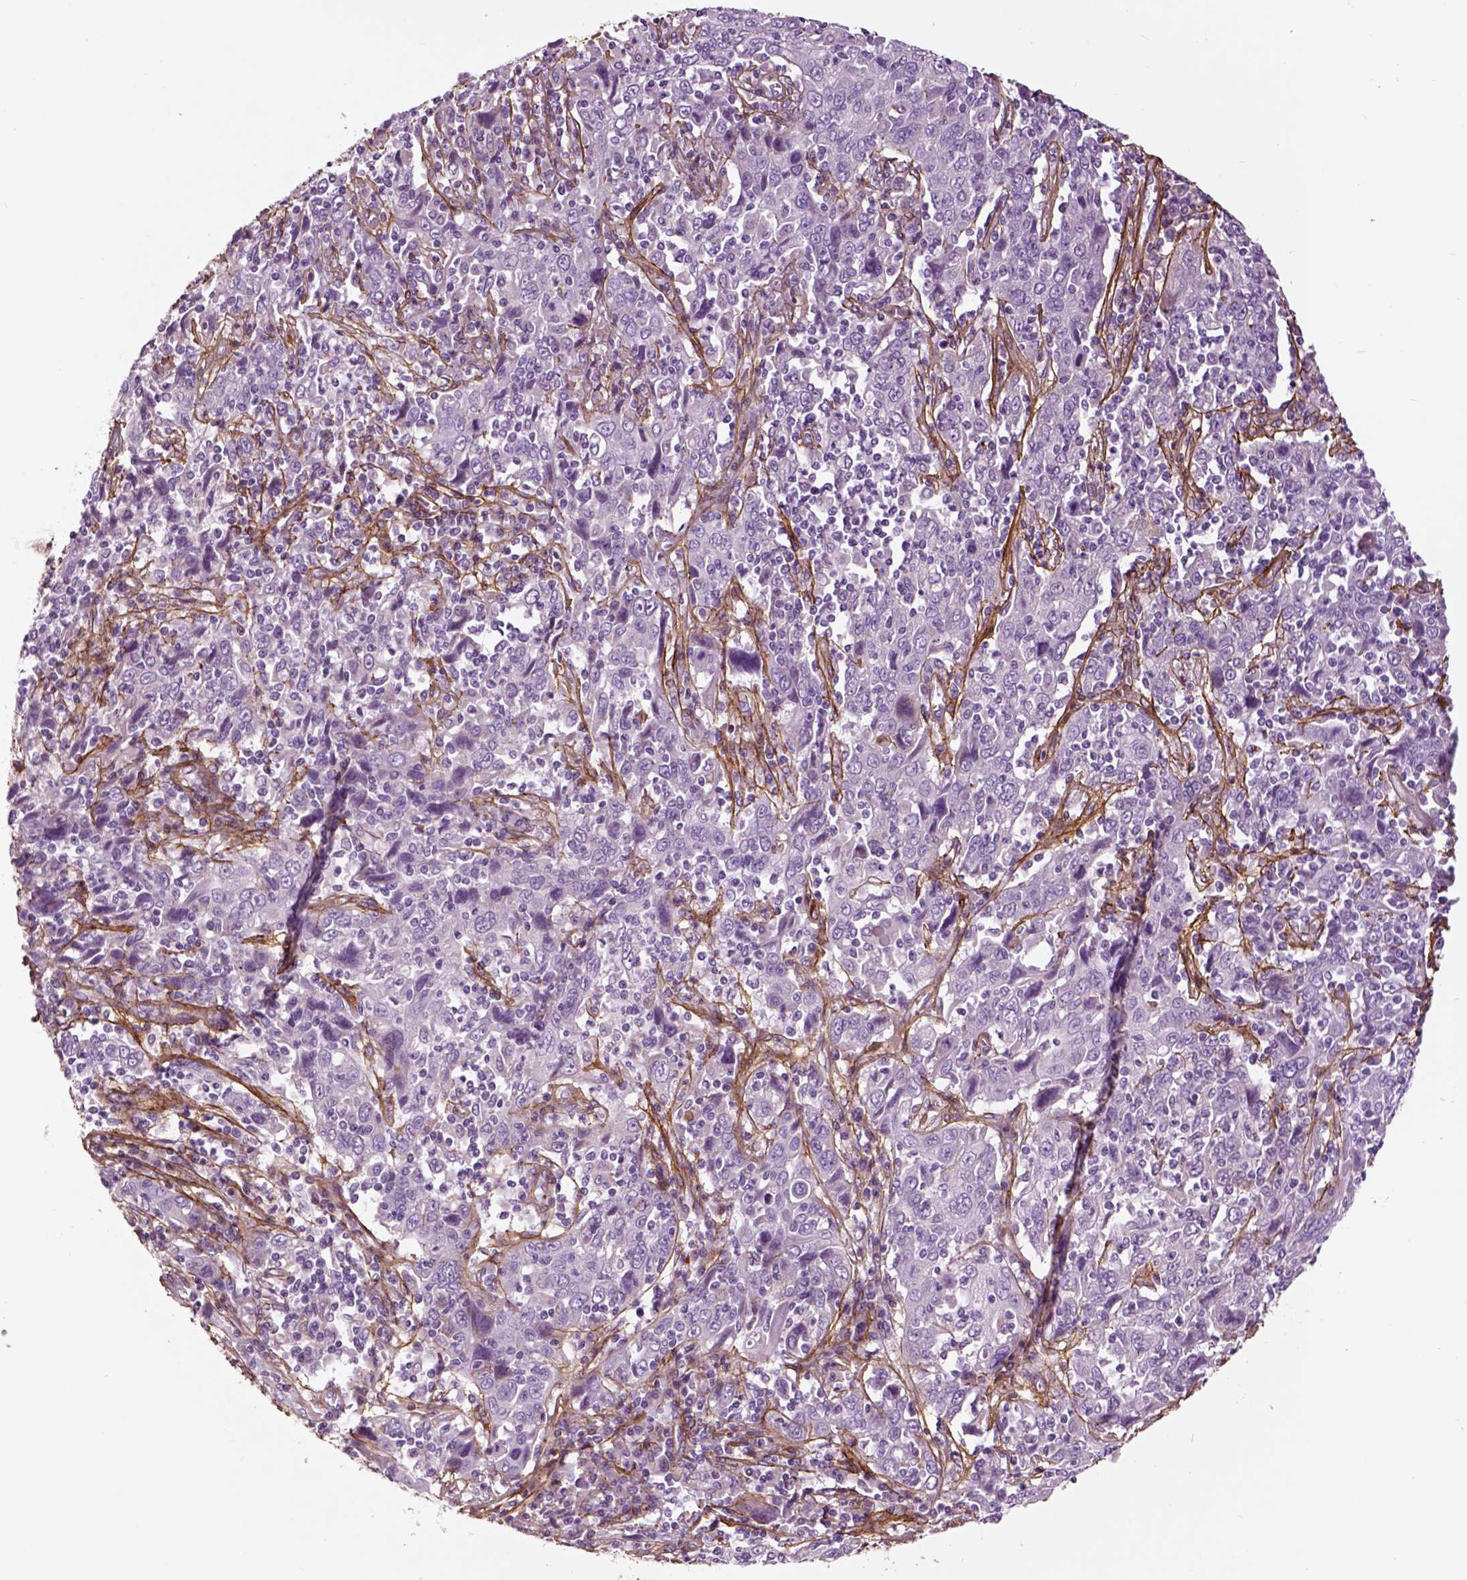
{"staining": {"intensity": "negative", "quantity": "none", "location": "none"}, "tissue": "cervical cancer", "cell_type": "Tumor cells", "image_type": "cancer", "snomed": [{"axis": "morphology", "description": "Squamous cell carcinoma, NOS"}, {"axis": "topography", "description": "Cervix"}], "caption": "The immunohistochemistry (IHC) micrograph has no significant expression in tumor cells of squamous cell carcinoma (cervical) tissue.", "gene": "COL6A2", "patient": {"sex": "female", "age": 46}}